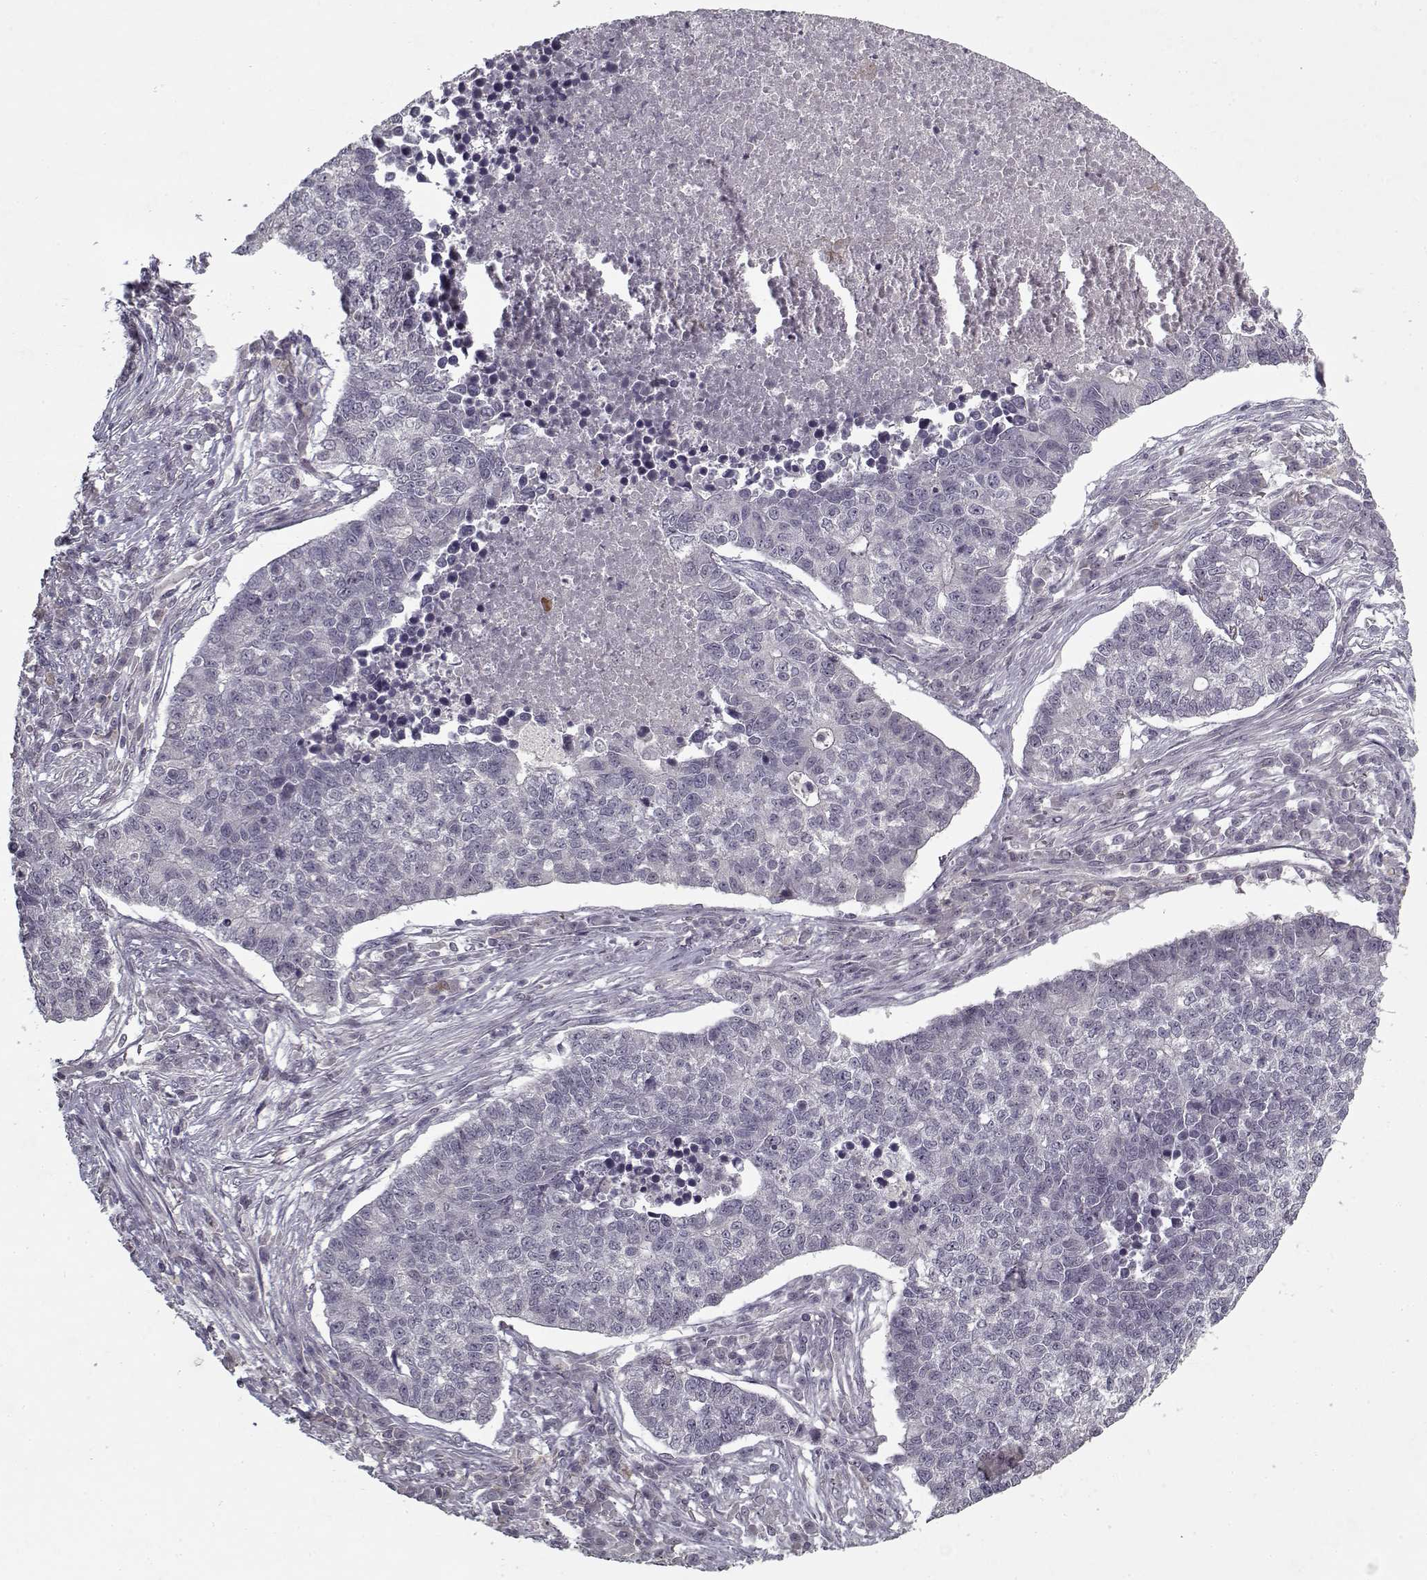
{"staining": {"intensity": "negative", "quantity": "none", "location": "none"}, "tissue": "lung cancer", "cell_type": "Tumor cells", "image_type": "cancer", "snomed": [{"axis": "morphology", "description": "Adenocarcinoma, NOS"}, {"axis": "topography", "description": "Lung"}], "caption": "Immunohistochemistry (IHC) photomicrograph of neoplastic tissue: human adenocarcinoma (lung) stained with DAB shows no significant protein expression in tumor cells.", "gene": "LAMA2", "patient": {"sex": "male", "age": 57}}